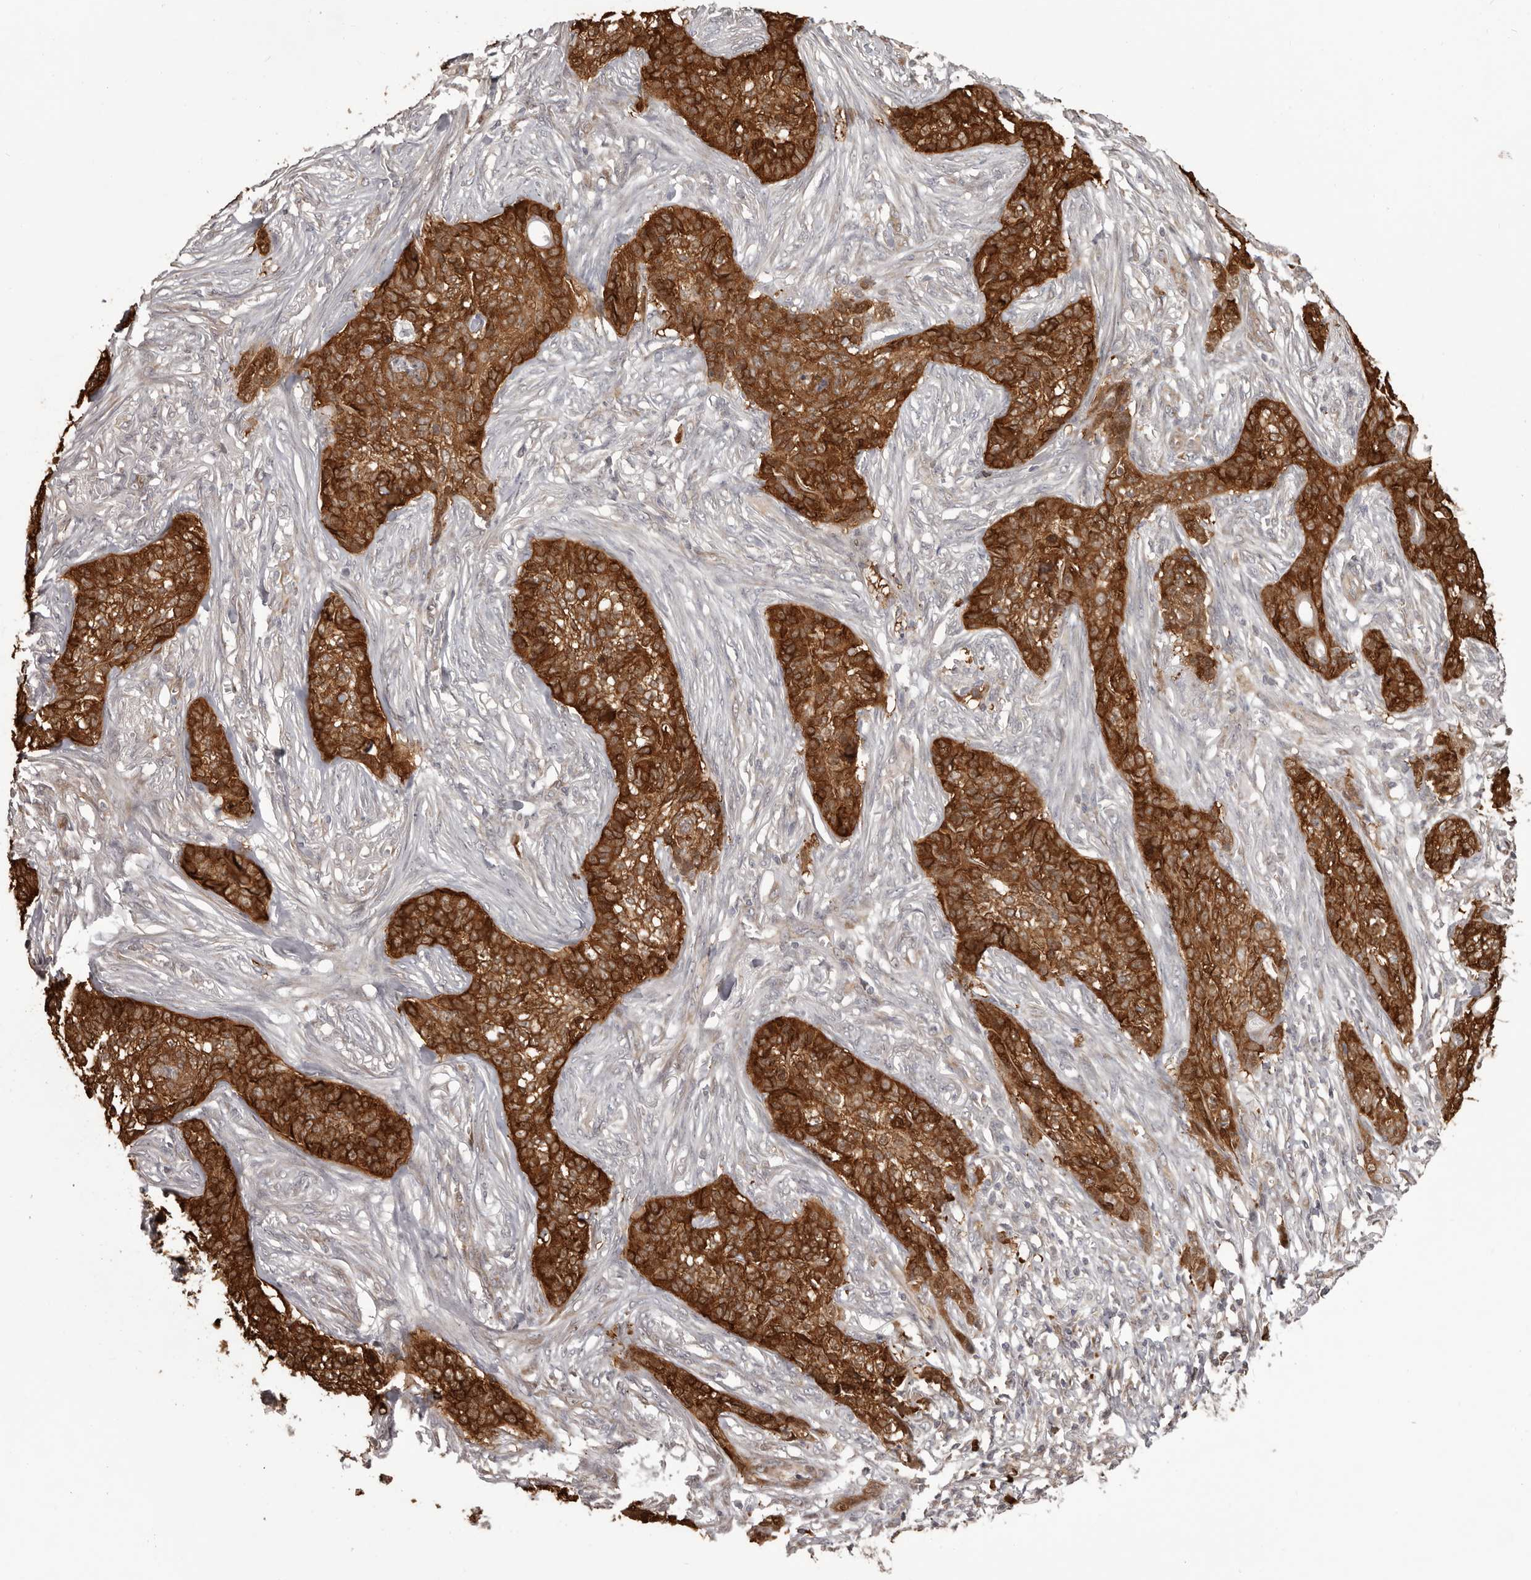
{"staining": {"intensity": "strong", "quantity": ">75%", "location": "cytoplasmic/membranous"}, "tissue": "skin cancer", "cell_type": "Tumor cells", "image_type": "cancer", "snomed": [{"axis": "morphology", "description": "Basal cell carcinoma"}, {"axis": "topography", "description": "Skin"}], "caption": "Immunohistochemical staining of basal cell carcinoma (skin) reveals high levels of strong cytoplasmic/membranous staining in about >75% of tumor cells.", "gene": "GFOD1", "patient": {"sex": "male", "age": 85}}